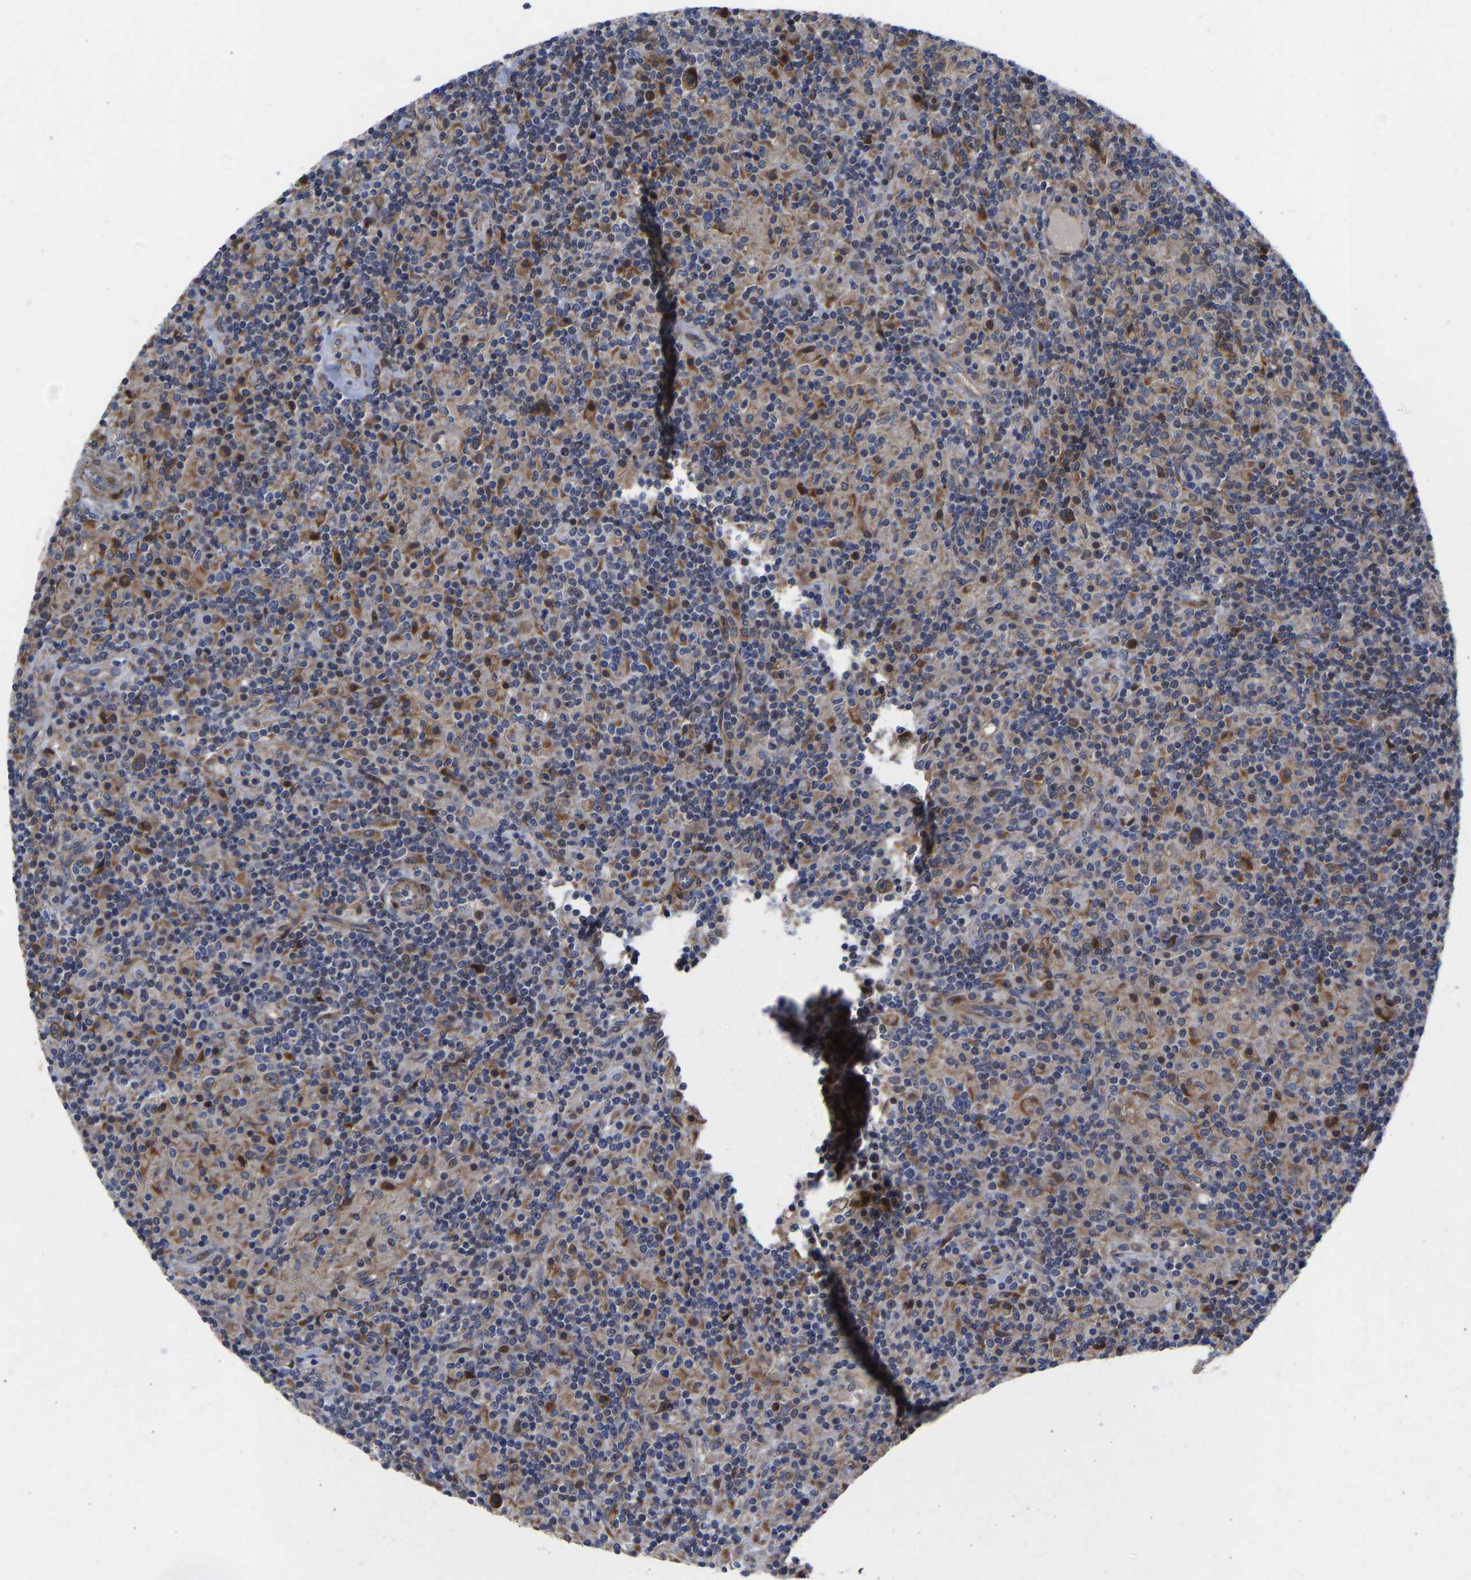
{"staining": {"intensity": "weak", "quantity": ">75%", "location": "cytoplasmic/membranous,nuclear"}, "tissue": "lymphoma", "cell_type": "Tumor cells", "image_type": "cancer", "snomed": [{"axis": "morphology", "description": "Hodgkin's disease, NOS"}, {"axis": "topography", "description": "Lymph node"}], "caption": "Weak cytoplasmic/membranous and nuclear protein positivity is appreciated in approximately >75% of tumor cells in Hodgkin's disease.", "gene": "TMEM38B", "patient": {"sex": "male", "age": 70}}